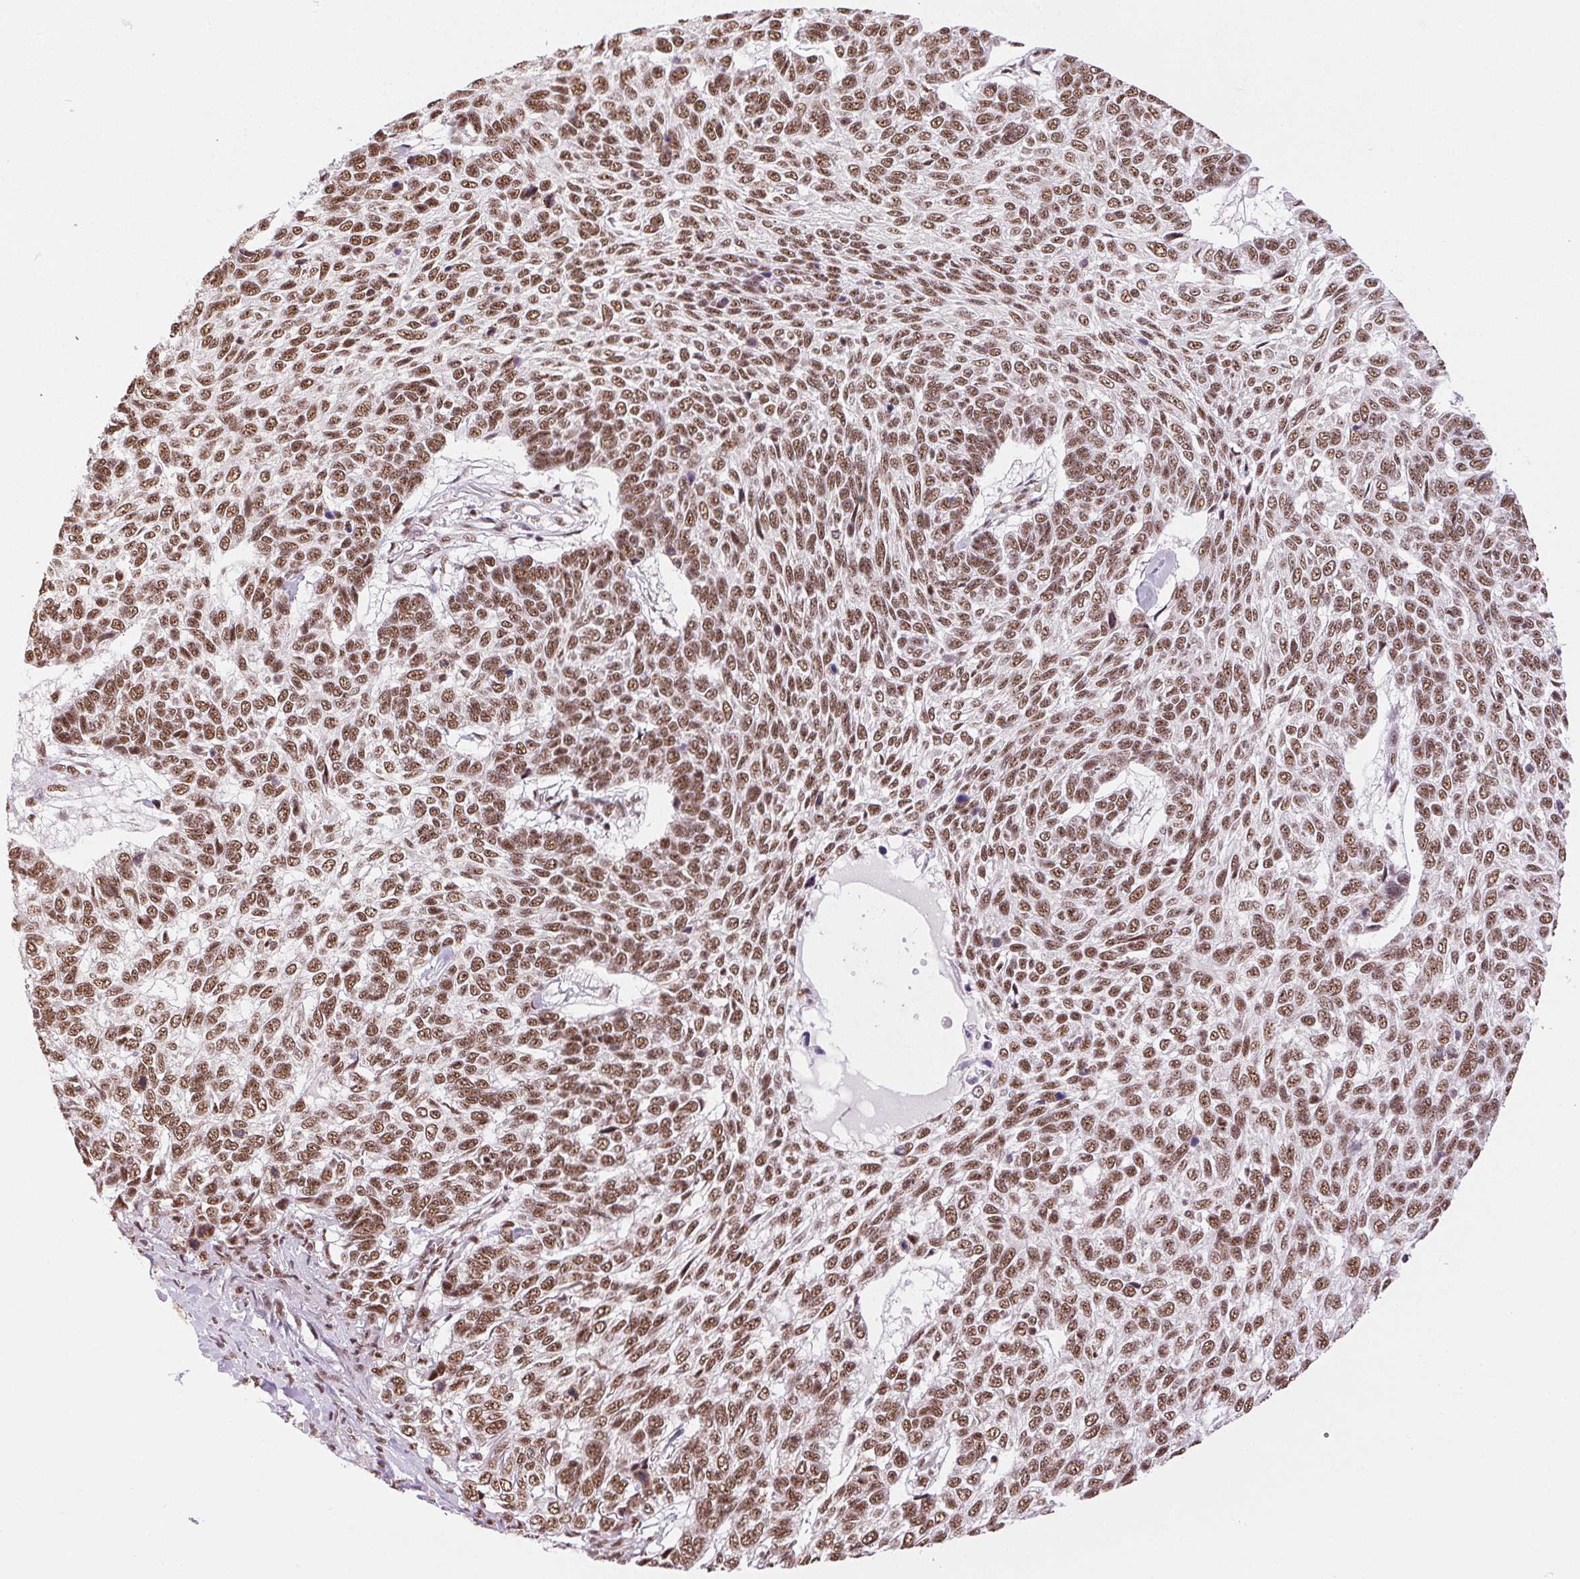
{"staining": {"intensity": "moderate", "quantity": ">75%", "location": "nuclear"}, "tissue": "skin cancer", "cell_type": "Tumor cells", "image_type": "cancer", "snomed": [{"axis": "morphology", "description": "Basal cell carcinoma"}, {"axis": "topography", "description": "Skin"}], "caption": "Moderate nuclear staining is seen in approximately >75% of tumor cells in skin cancer (basal cell carcinoma). The protein of interest is shown in brown color, while the nuclei are stained blue.", "gene": "IK", "patient": {"sex": "female", "age": 65}}